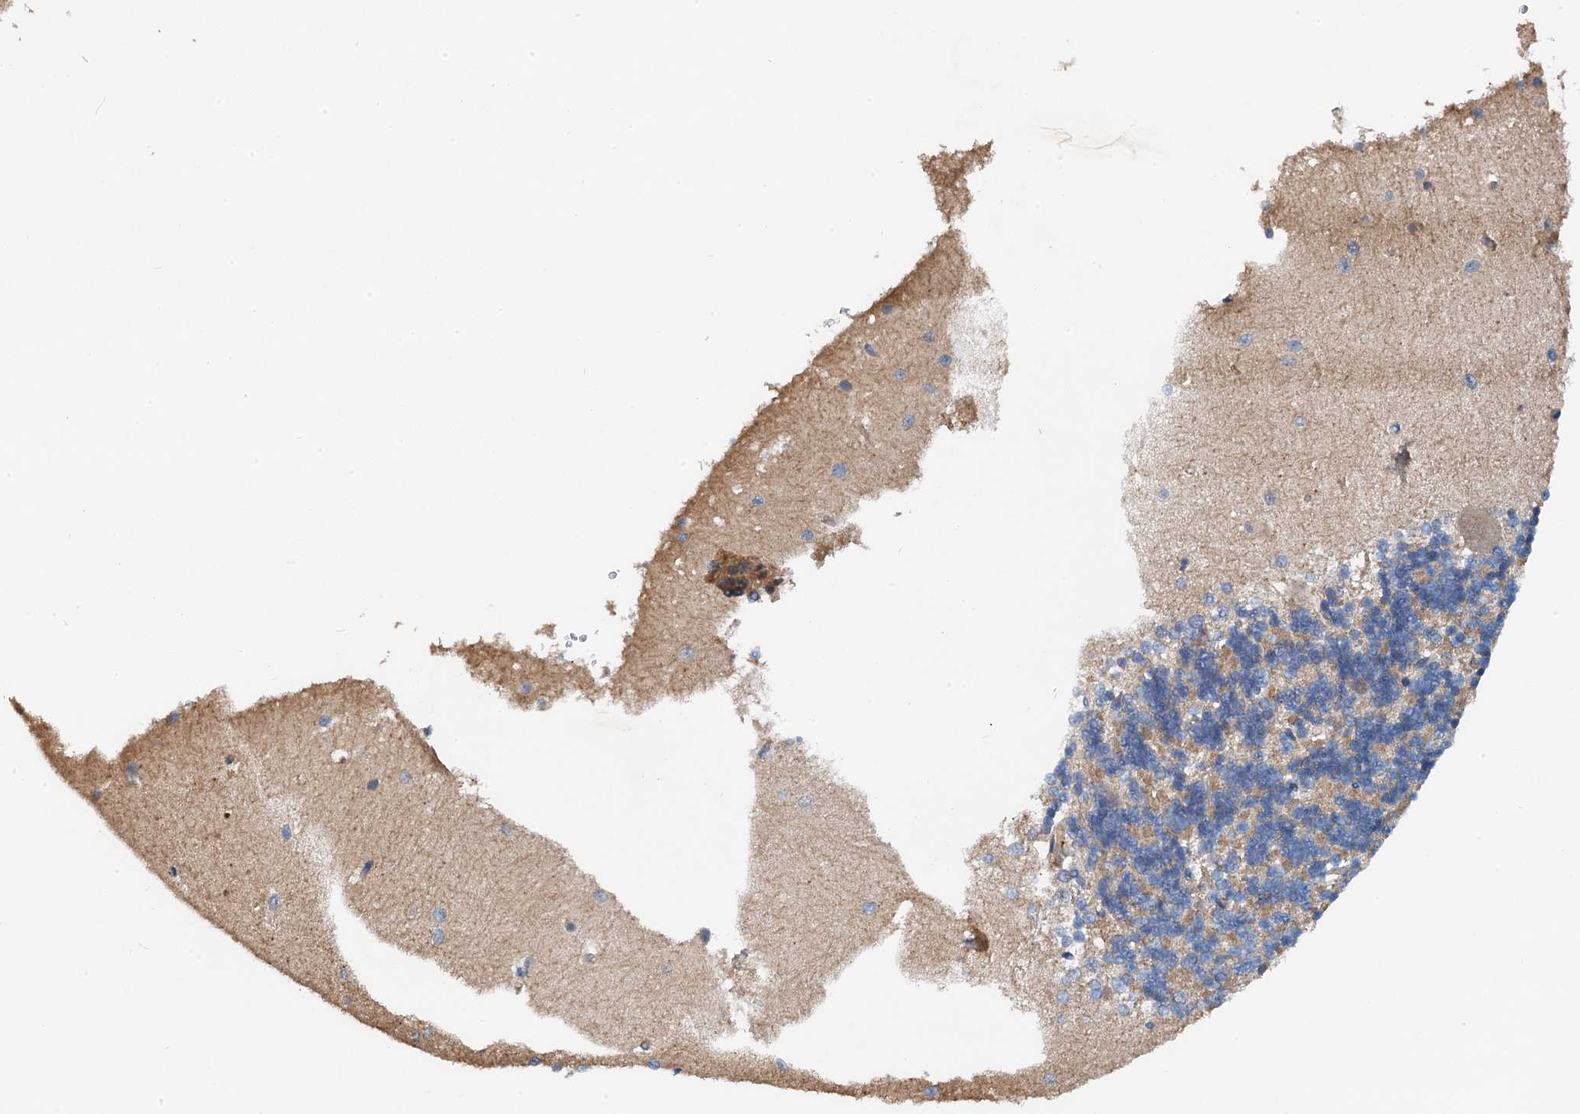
{"staining": {"intensity": "negative", "quantity": "none", "location": "none"}, "tissue": "cerebellum", "cell_type": "Cells in granular layer", "image_type": "normal", "snomed": [{"axis": "morphology", "description": "Normal tissue, NOS"}, {"axis": "topography", "description": "Cerebellum"}], "caption": "Cells in granular layer show no significant protein positivity in unremarkable cerebellum. The staining was performed using DAB to visualize the protein expression in brown, while the nuclei were stained in blue with hematoxylin (Magnification: 20x).", "gene": "ZNF606", "patient": {"sex": "male", "age": 37}}